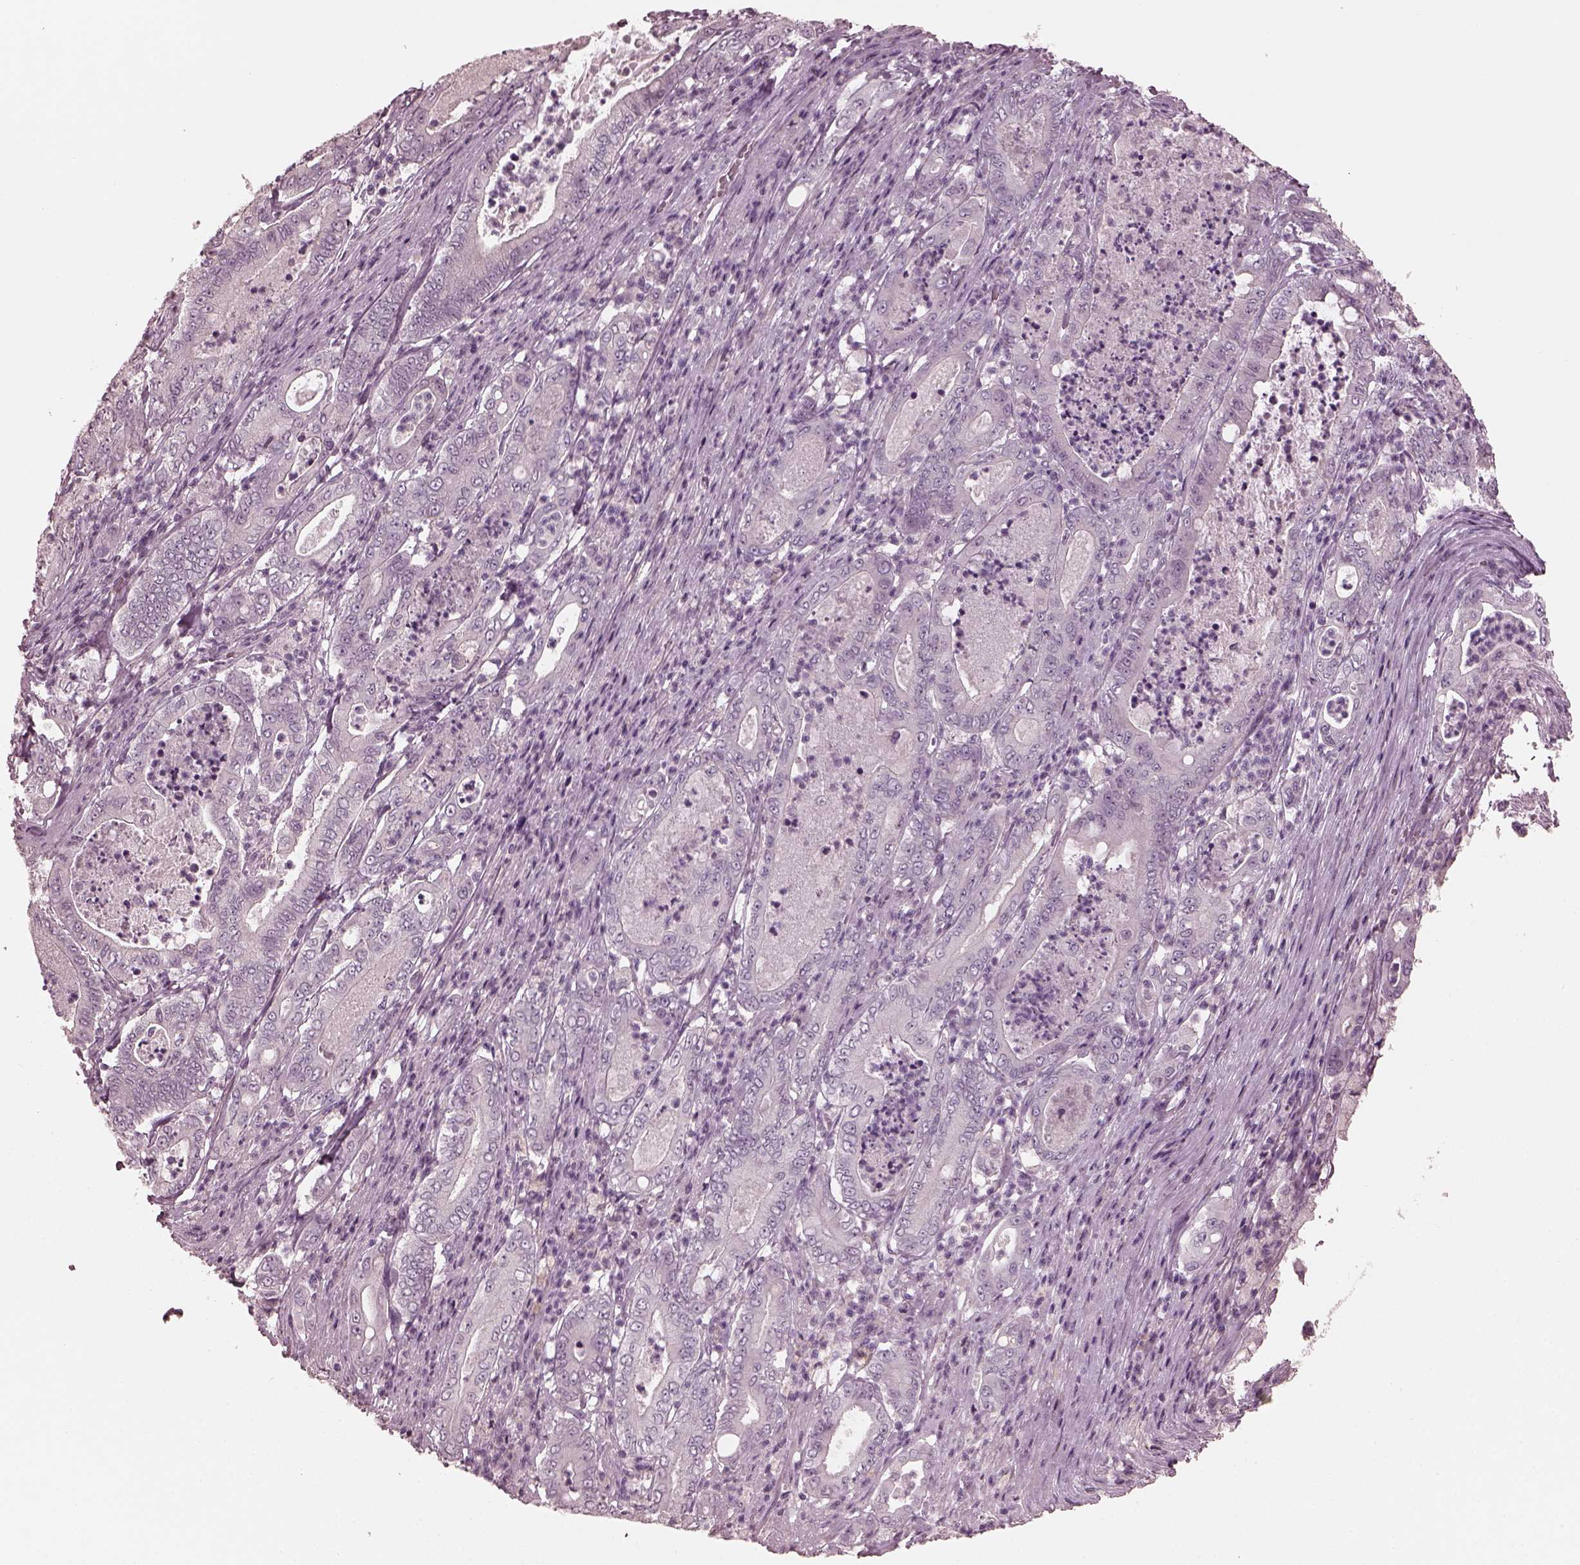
{"staining": {"intensity": "negative", "quantity": "none", "location": "none"}, "tissue": "pancreatic cancer", "cell_type": "Tumor cells", "image_type": "cancer", "snomed": [{"axis": "morphology", "description": "Adenocarcinoma, NOS"}, {"axis": "topography", "description": "Pancreas"}], "caption": "High magnification brightfield microscopy of pancreatic cancer (adenocarcinoma) stained with DAB (3,3'-diaminobenzidine) (brown) and counterstained with hematoxylin (blue): tumor cells show no significant positivity.", "gene": "OPTC", "patient": {"sex": "male", "age": 71}}